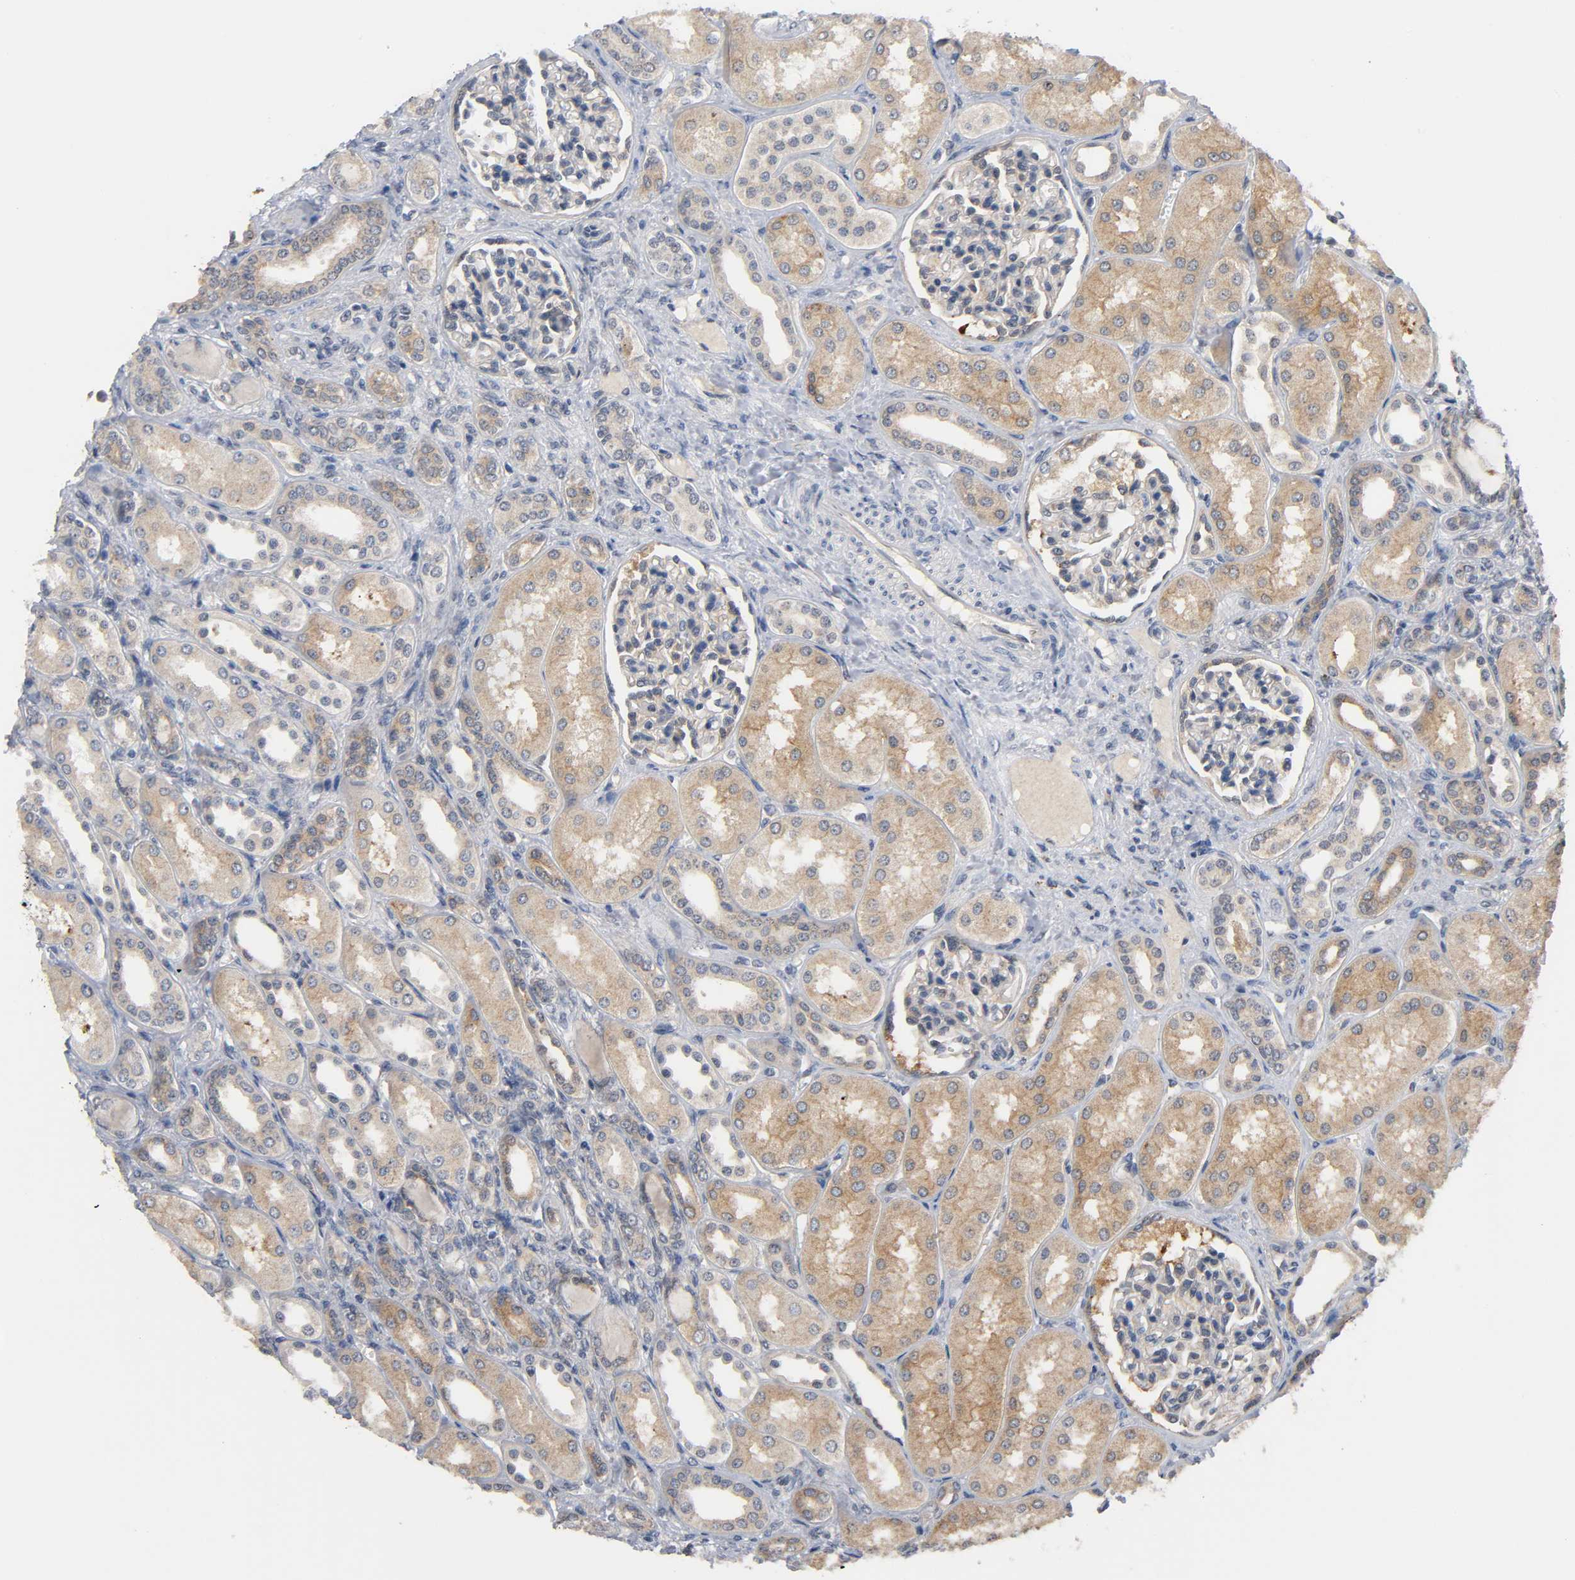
{"staining": {"intensity": "weak", "quantity": "25%-75%", "location": "cytoplasmic/membranous"}, "tissue": "kidney", "cell_type": "Cells in glomeruli", "image_type": "normal", "snomed": [{"axis": "morphology", "description": "Normal tissue, NOS"}, {"axis": "topography", "description": "Kidney"}], "caption": "High-magnification brightfield microscopy of unremarkable kidney stained with DAB (3,3'-diaminobenzidine) (brown) and counterstained with hematoxylin (blue). cells in glomeruli exhibit weak cytoplasmic/membranous staining is present in approximately25%-75% of cells. Immunohistochemistry (ihc) stains the protein of interest in brown and the nuclei are stained blue.", "gene": "HDAC6", "patient": {"sex": "male", "age": 7}}